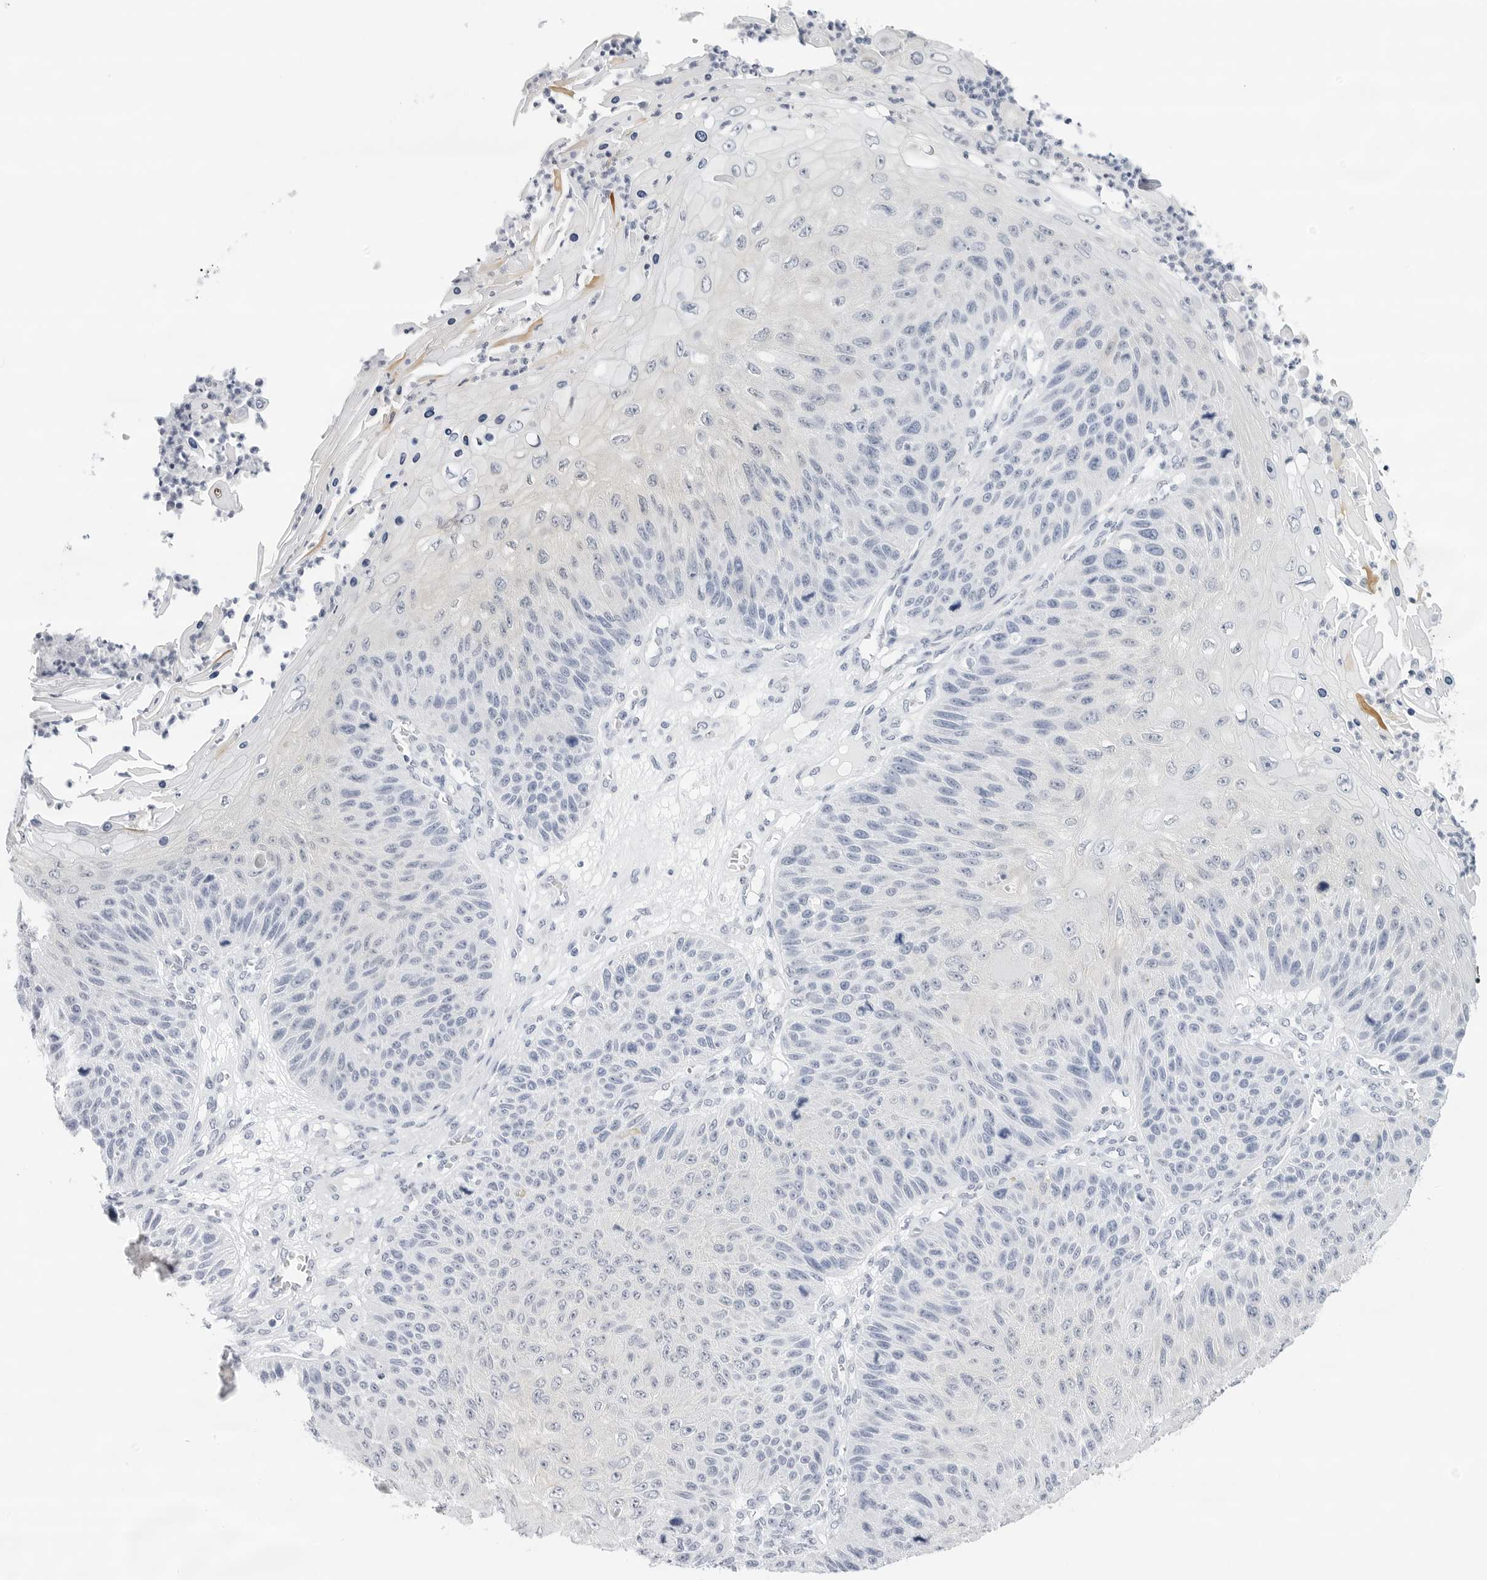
{"staining": {"intensity": "negative", "quantity": "none", "location": "none"}, "tissue": "skin cancer", "cell_type": "Tumor cells", "image_type": "cancer", "snomed": [{"axis": "morphology", "description": "Squamous cell carcinoma, NOS"}, {"axis": "topography", "description": "Skin"}], "caption": "Immunohistochemical staining of human skin cancer (squamous cell carcinoma) displays no significant expression in tumor cells.", "gene": "SLC19A1", "patient": {"sex": "female", "age": 88}}